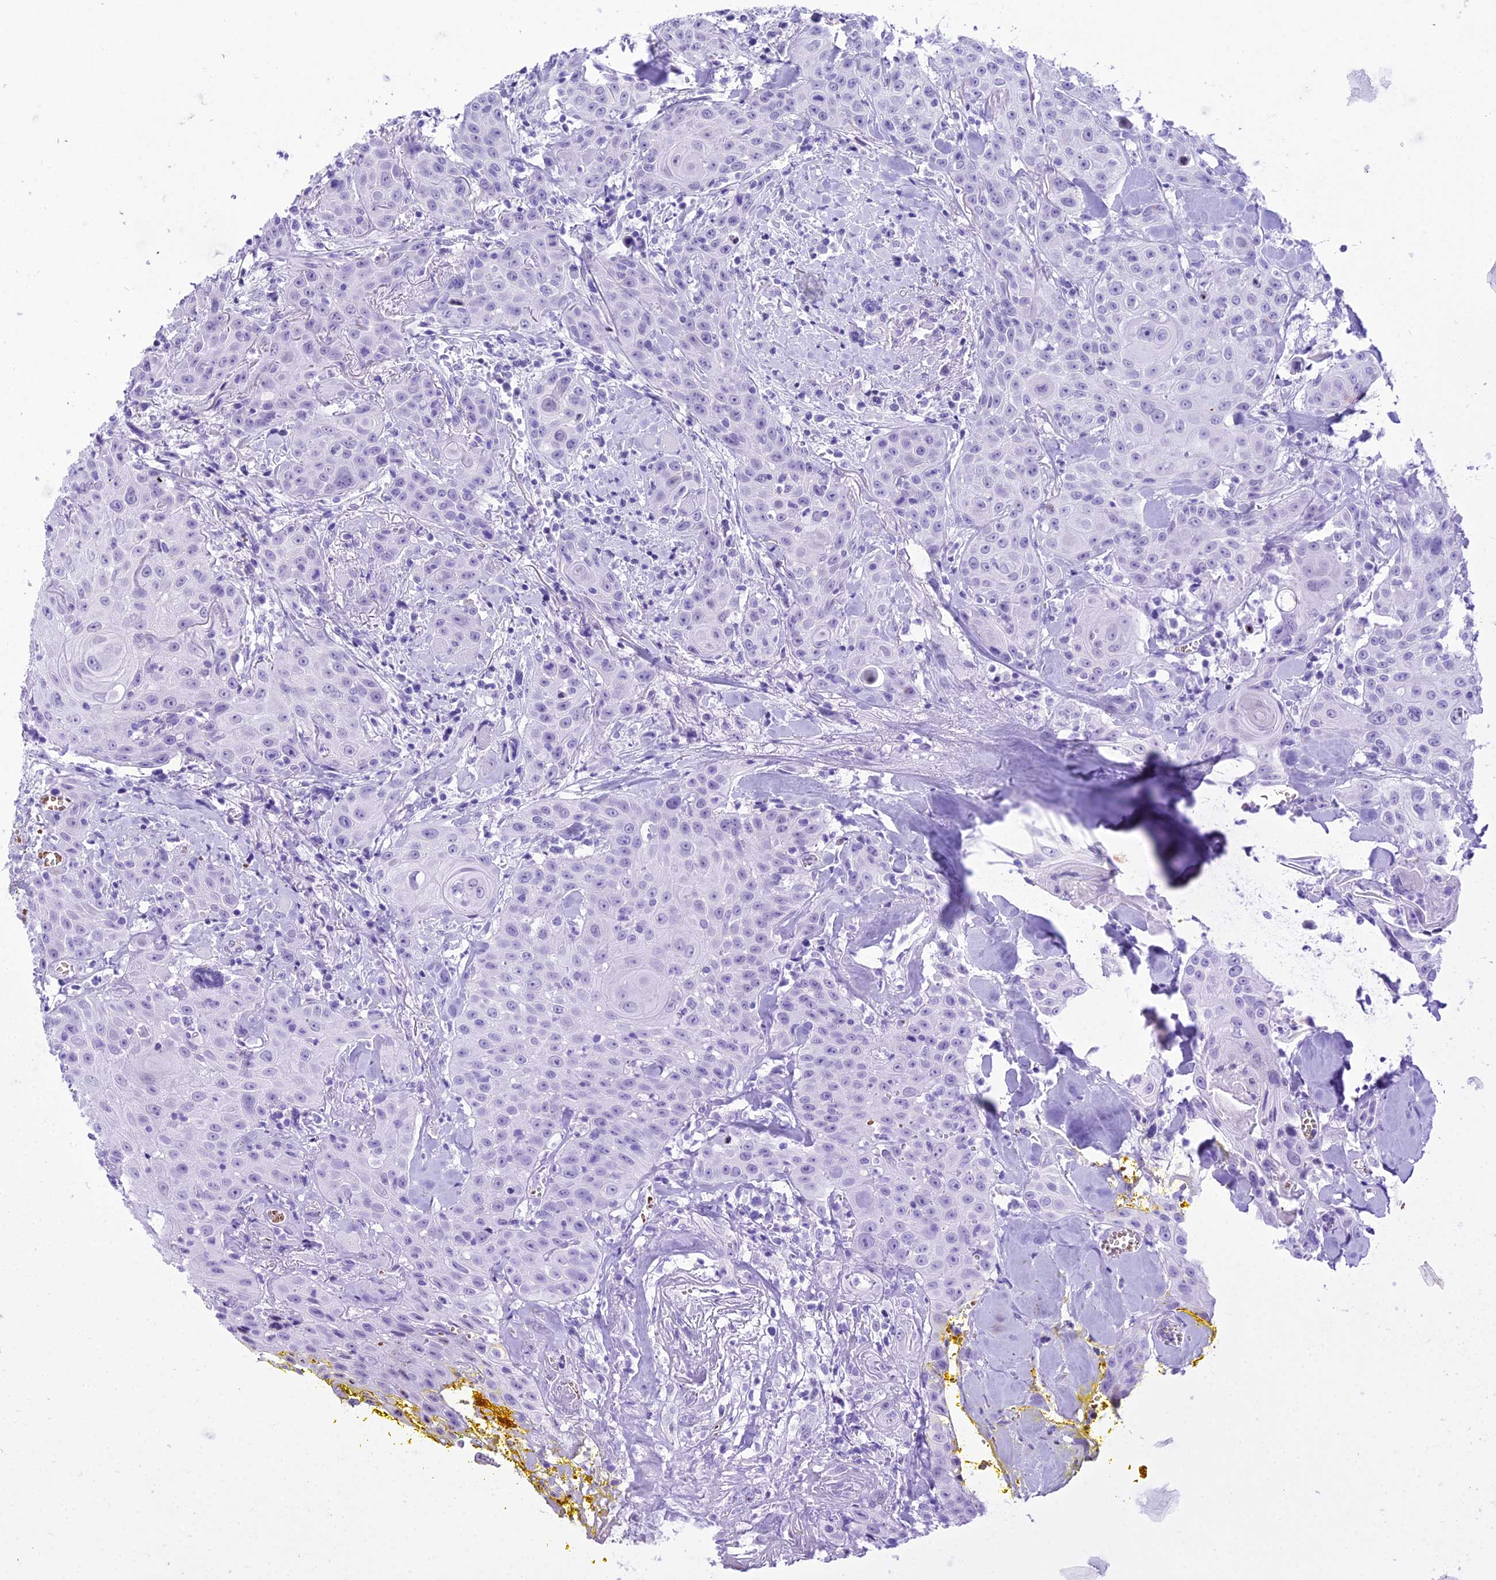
{"staining": {"intensity": "negative", "quantity": "none", "location": "none"}, "tissue": "head and neck cancer", "cell_type": "Tumor cells", "image_type": "cancer", "snomed": [{"axis": "morphology", "description": "Squamous cell carcinoma, NOS"}, {"axis": "topography", "description": "Oral tissue"}, {"axis": "topography", "description": "Head-Neck"}], "caption": "DAB (3,3'-diaminobenzidine) immunohistochemical staining of squamous cell carcinoma (head and neck) demonstrates no significant staining in tumor cells.", "gene": "RNPS1", "patient": {"sex": "female", "age": 82}}